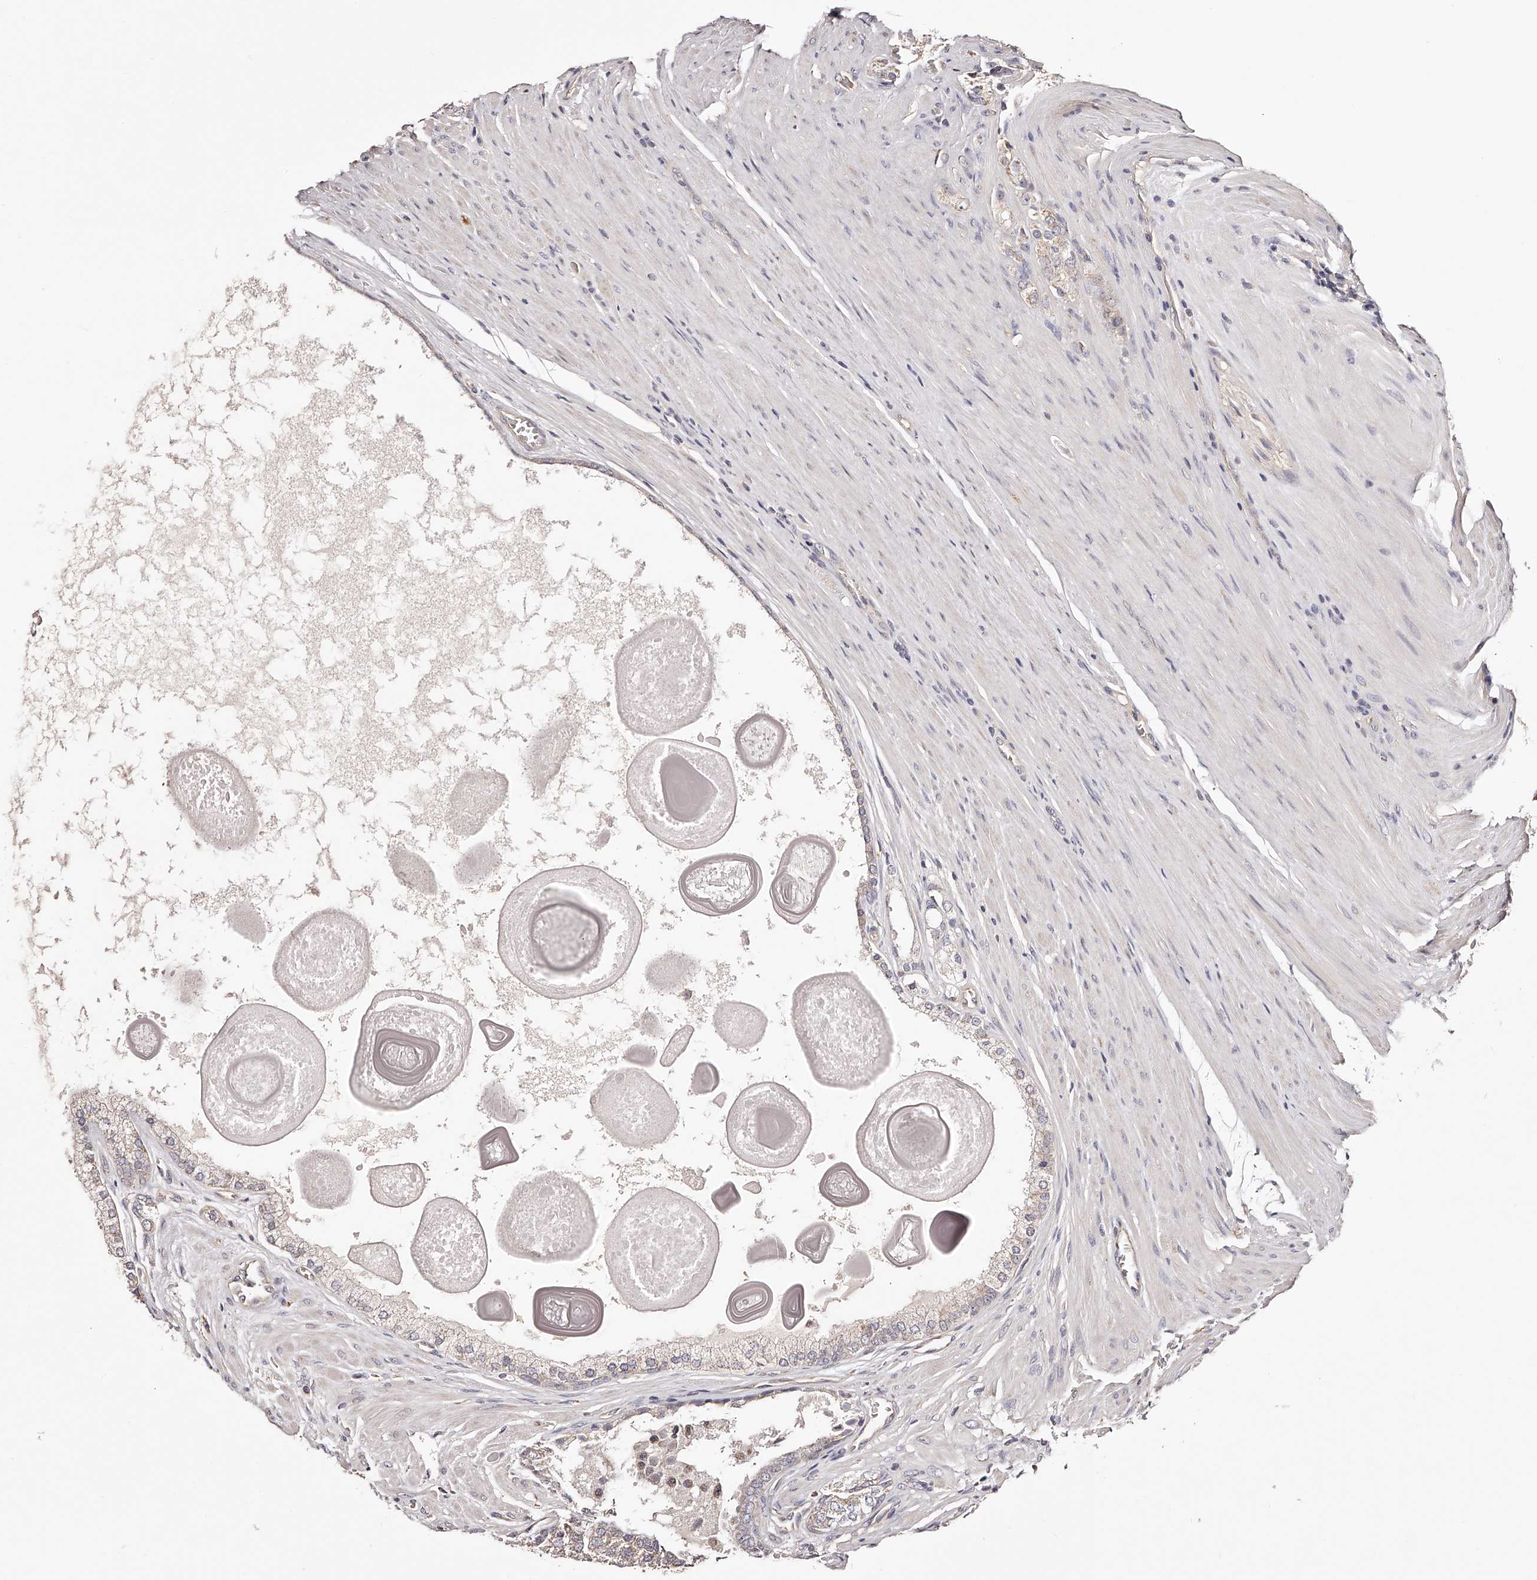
{"staining": {"intensity": "weak", "quantity": "<25%", "location": "cytoplasmic/membranous"}, "tissue": "prostate cancer", "cell_type": "Tumor cells", "image_type": "cancer", "snomed": [{"axis": "morphology", "description": "Adenocarcinoma, High grade"}, {"axis": "topography", "description": "Prostate"}], "caption": "Tumor cells show no significant staining in prostate cancer. (DAB (3,3'-diaminobenzidine) IHC with hematoxylin counter stain).", "gene": "USP21", "patient": {"sex": "male", "age": 60}}